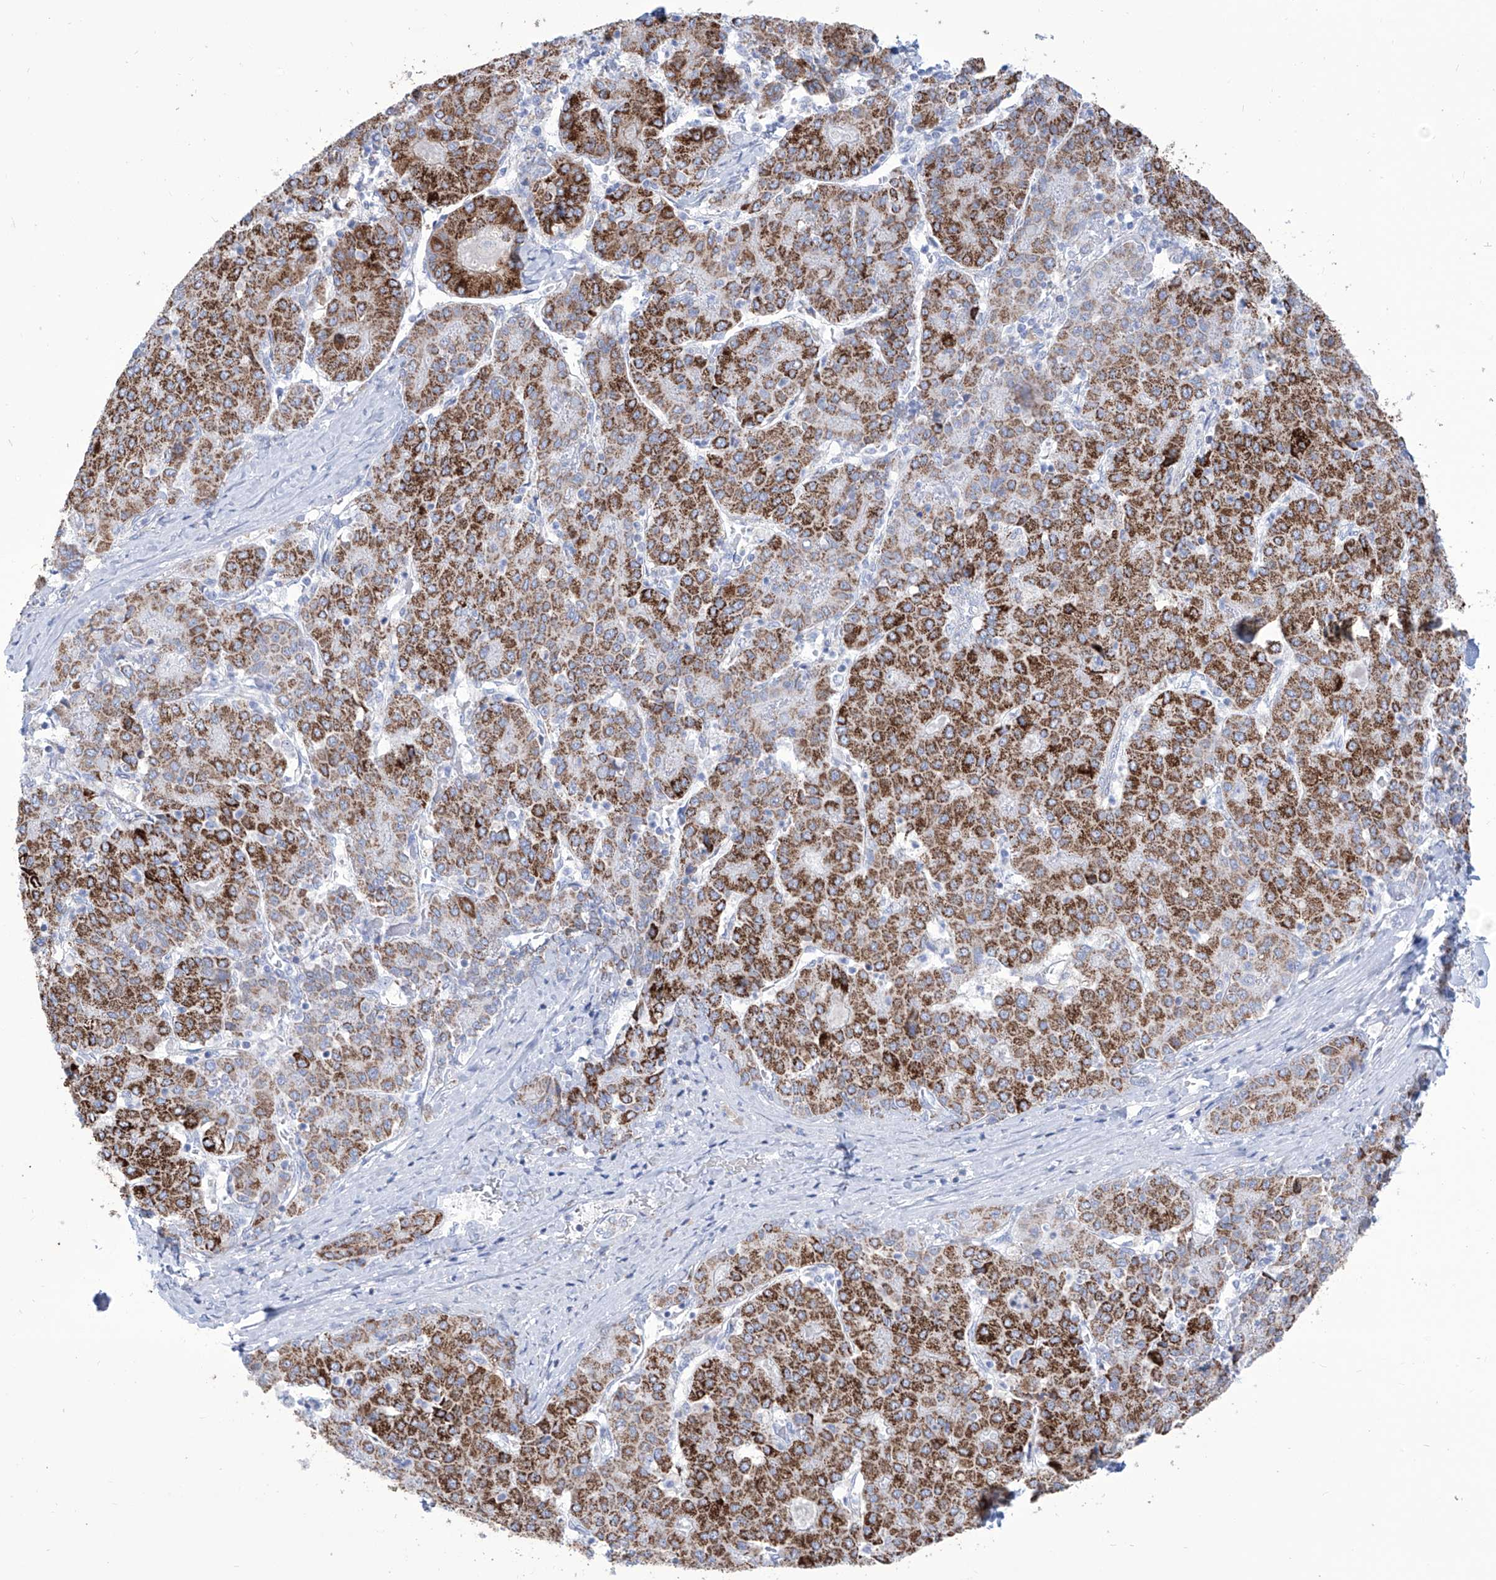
{"staining": {"intensity": "strong", "quantity": "25%-75%", "location": "cytoplasmic/membranous"}, "tissue": "liver cancer", "cell_type": "Tumor cells", "image_type": "cancer", "snomed": [{"axis": "morphology", "description": "Carcinoma, Hepatocellular, NOS"}, {"axis": "topography", "description": "Liver"}], "caption": "A micrograph showing strong cytoplasmic/membranous positivity in about 25%-75% of tumor cells in liver cancer (hepatocellular carcinoma), as visualized by brown immunohistochemical staining.", "gene": "ALDH6A1", "patient": {"sex": "male", "age": 65}}